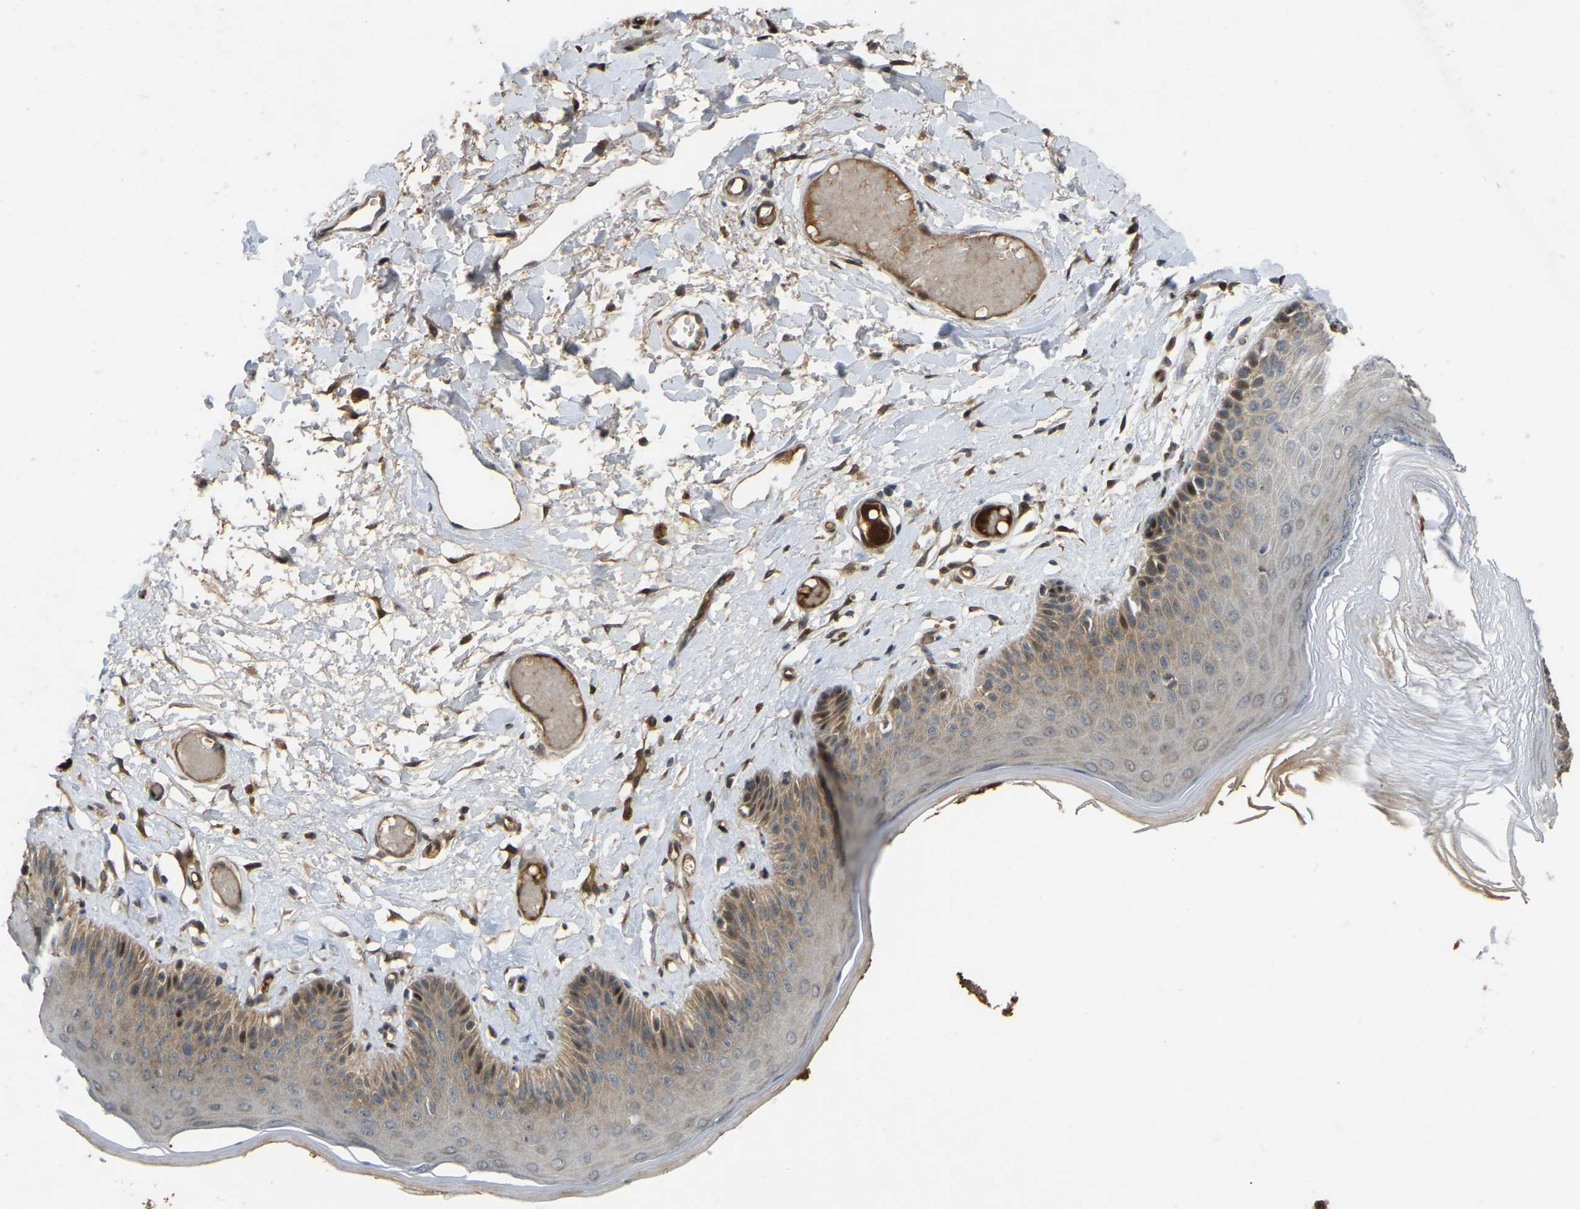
{"staining": {"intensity": "moderate", "quantity": ">75%", "location": "cytoplasmic/membranous,nuclear"}, "tissue": "skin", "cell_type": "Epidermal cells", "image_type": "normal", "snomed": [{"axis": "morphology", "description": "Normal tissue, NOS"}, {"axis": "topography", "description": "Vulva"}], "caption": "Moderate cytoplasmic/membranous,nuclear protein positivity is appreciated in approximately >75% of epidermal cells in skin. (Stains: DAB in brown, nuclei in blue, Microscopy: brightfield microscopy at high magnification).", "gene": "C21orf91", "patient": {"sex": "female", "age": 73}}